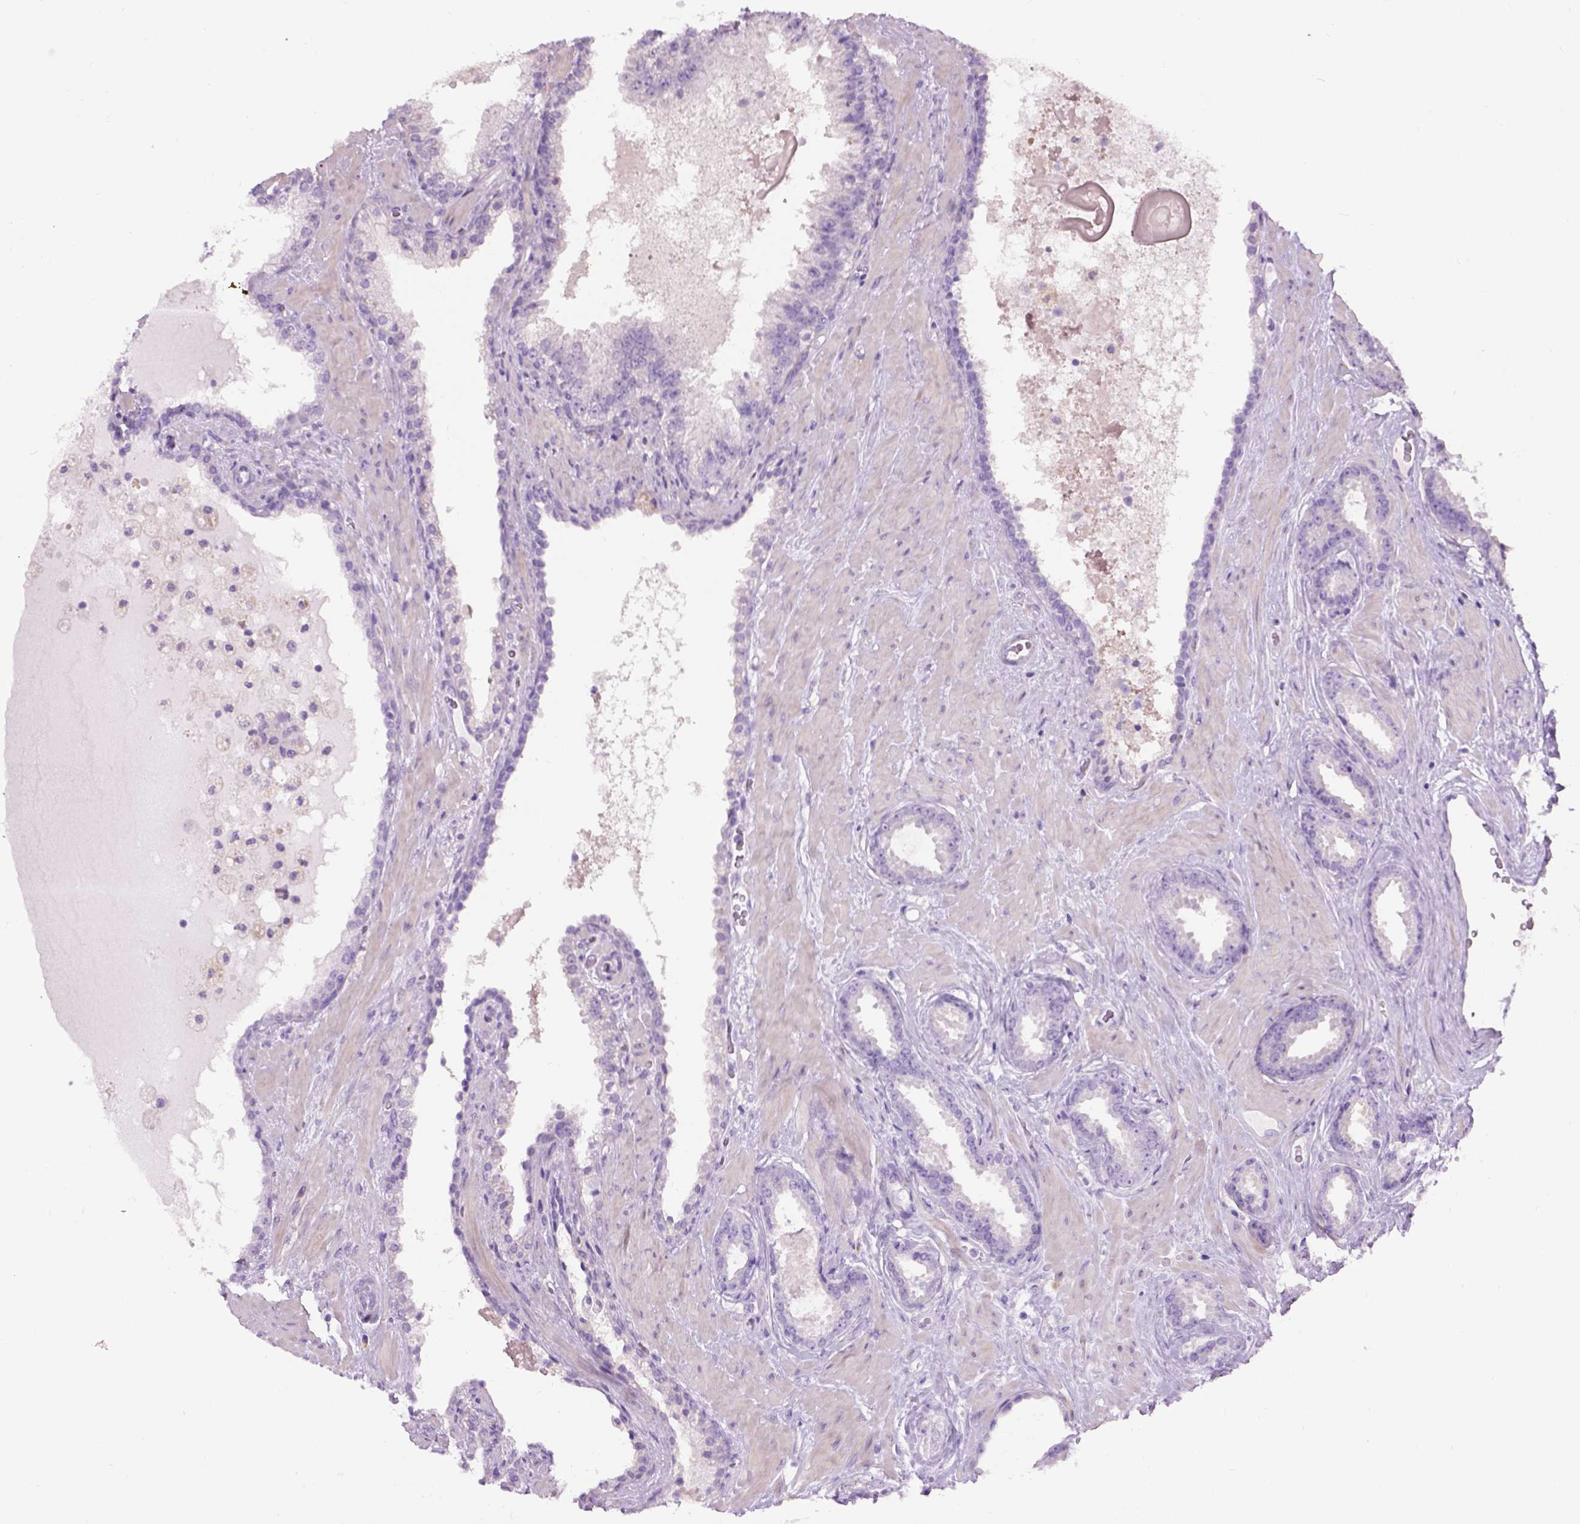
{"staining": {"intensity": "negative", "quantity": "none", "location": "none"}, "tissue": "prostate cancer", "cell_type": "Tumor cells", "image_type": "cancer", "snomed": [{"axis": "morphology", "description": "Adenocarcinoma, Low grade"}, {"axis": "topography", "description": "Prostate"}], "caption": "High magnification brightfield microscopy of prostate cancer stained with DAB (3,3'-diaminobenzidine) (brown) and counterstained with hematoxylin (blue): tumor cells show no significant staining.", "gene": "GABRB2", "patient": {"sex": "male", "age": 62}}